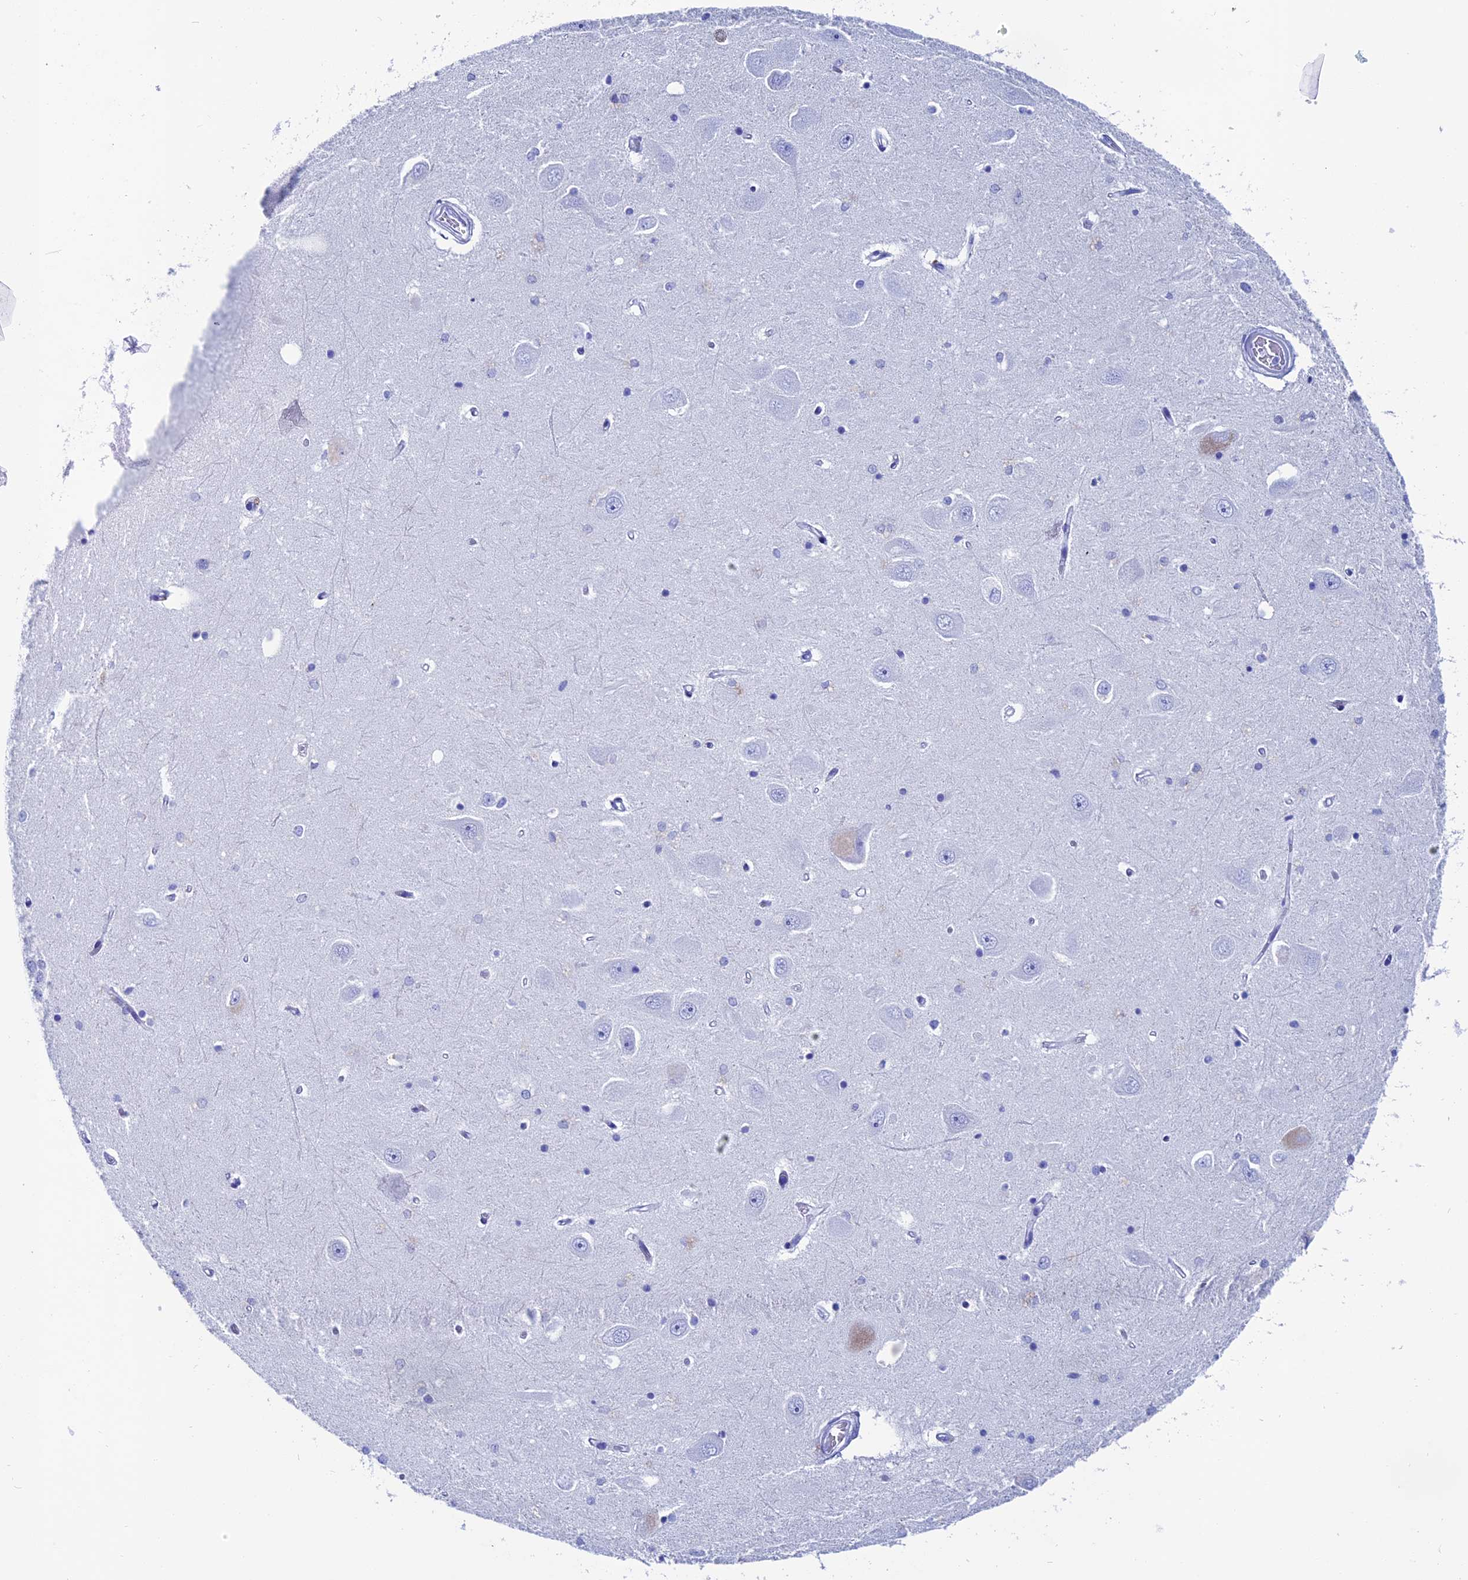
{"staining": {"intensity": "negative", "quantity": "none", "location": "none"}, "tissue": "hippocampus", "cell_type": "Glial cells", "image_type": "normal", "snomed": [{"axis": "morphology", "description": "Normal tissue, NOS"}, {"axis": "topography", "description": "Hippocampus"}], "caption": "Immunohistochemistry of benign hippocampus demonstrates no staining in glial cells.", "gene": "ANKRD29", "patient": {"sex": "male", "age": 45}}